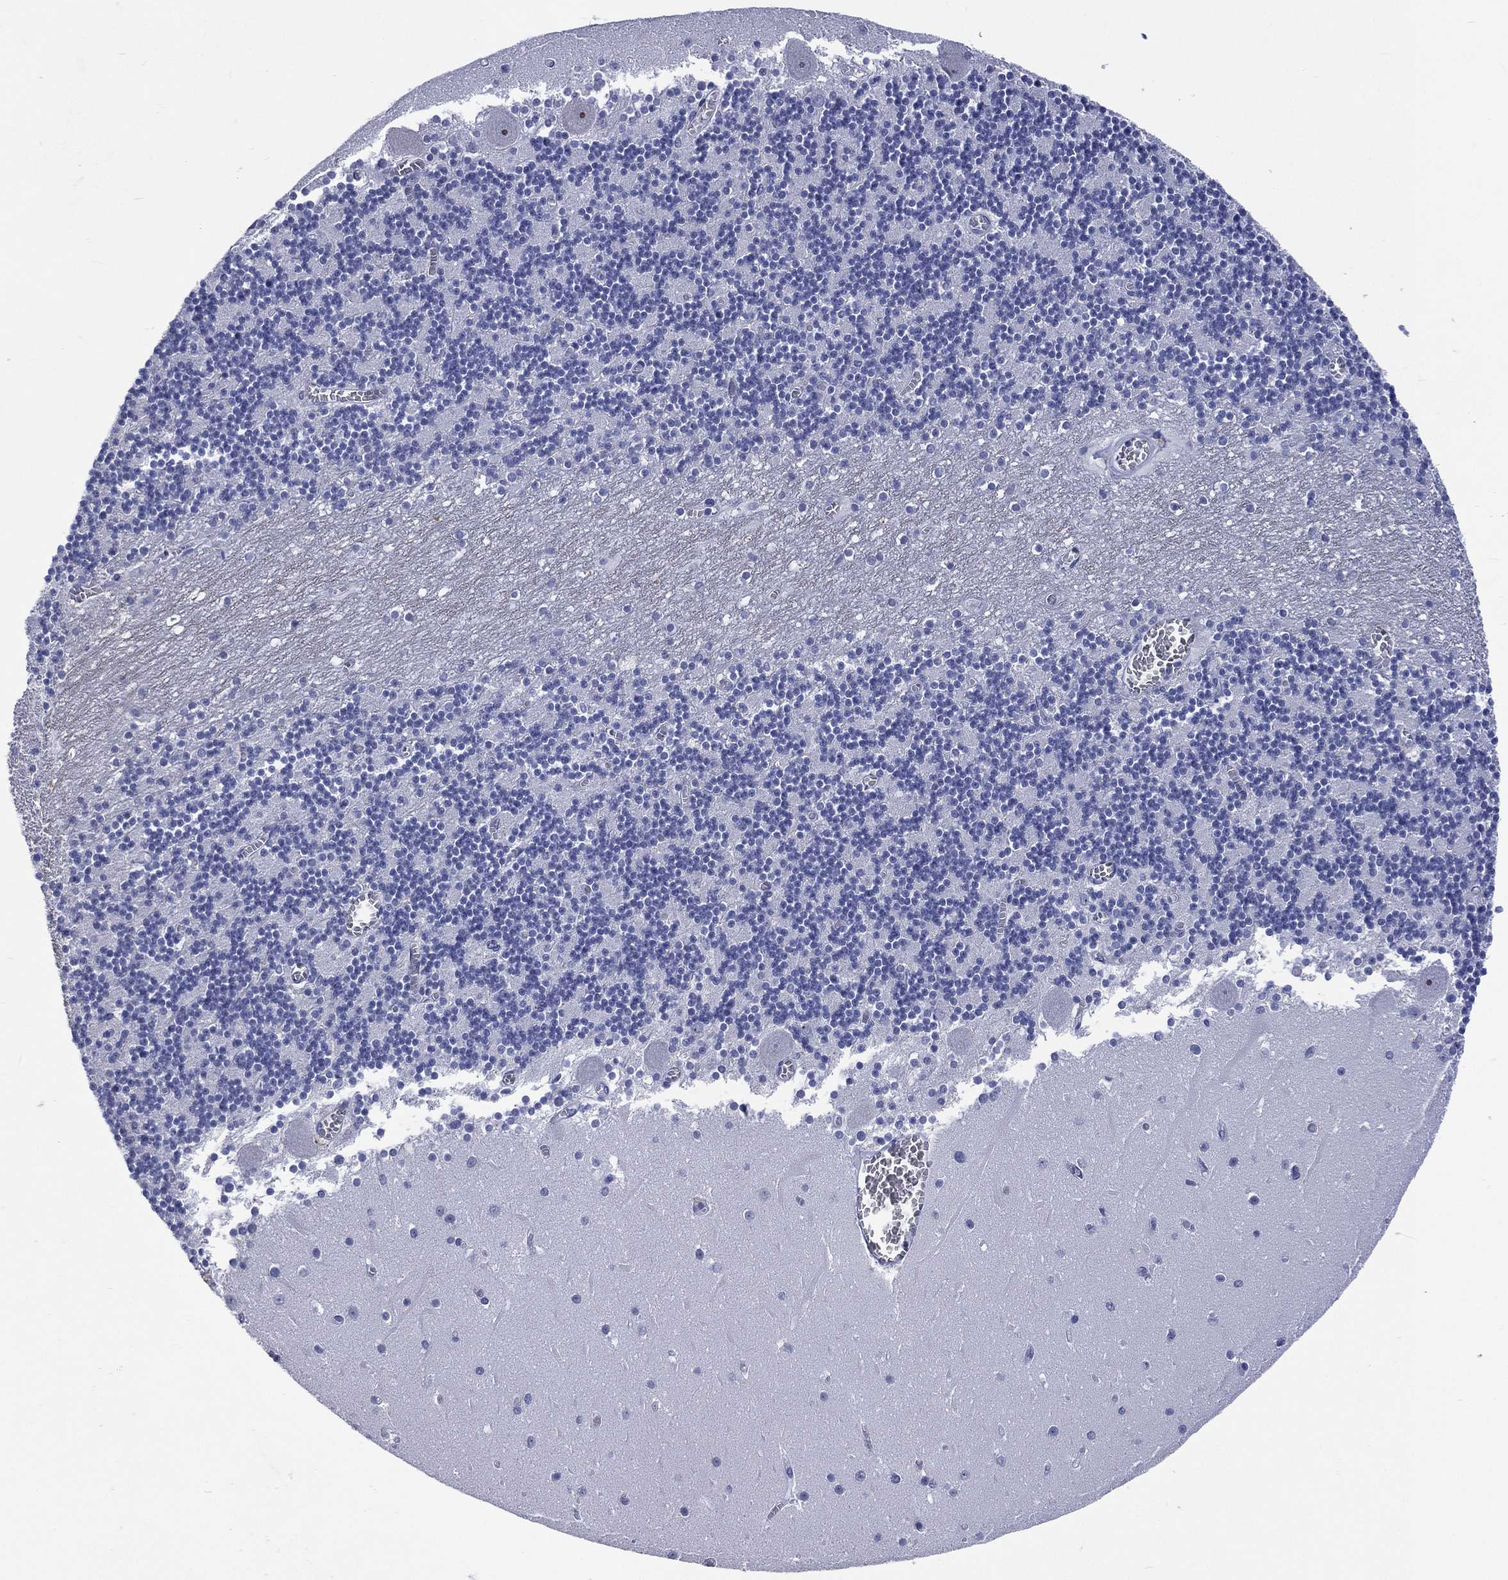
{"staining": {"intensity": "negative", "quantity": "none", "location": "none"}, "tissue": "cerebellum", "cell_type": "Cells in granular layer", "image_type": "normal", "snomed": [{"axis": "morphology", "description": "Normal tissue, NOS"}, {"axis": "topography", "description": "Cerebellum"}], "caption": "This photomicrograph is of unremarkable cerebellum stained with immunohistochemistry to label a protein in brown with the nuclei are counter-stained blue. There is no positivity in cells in granular layer.", "gene": "SSX1", "patient": {"sex": "female", "age": 28}}